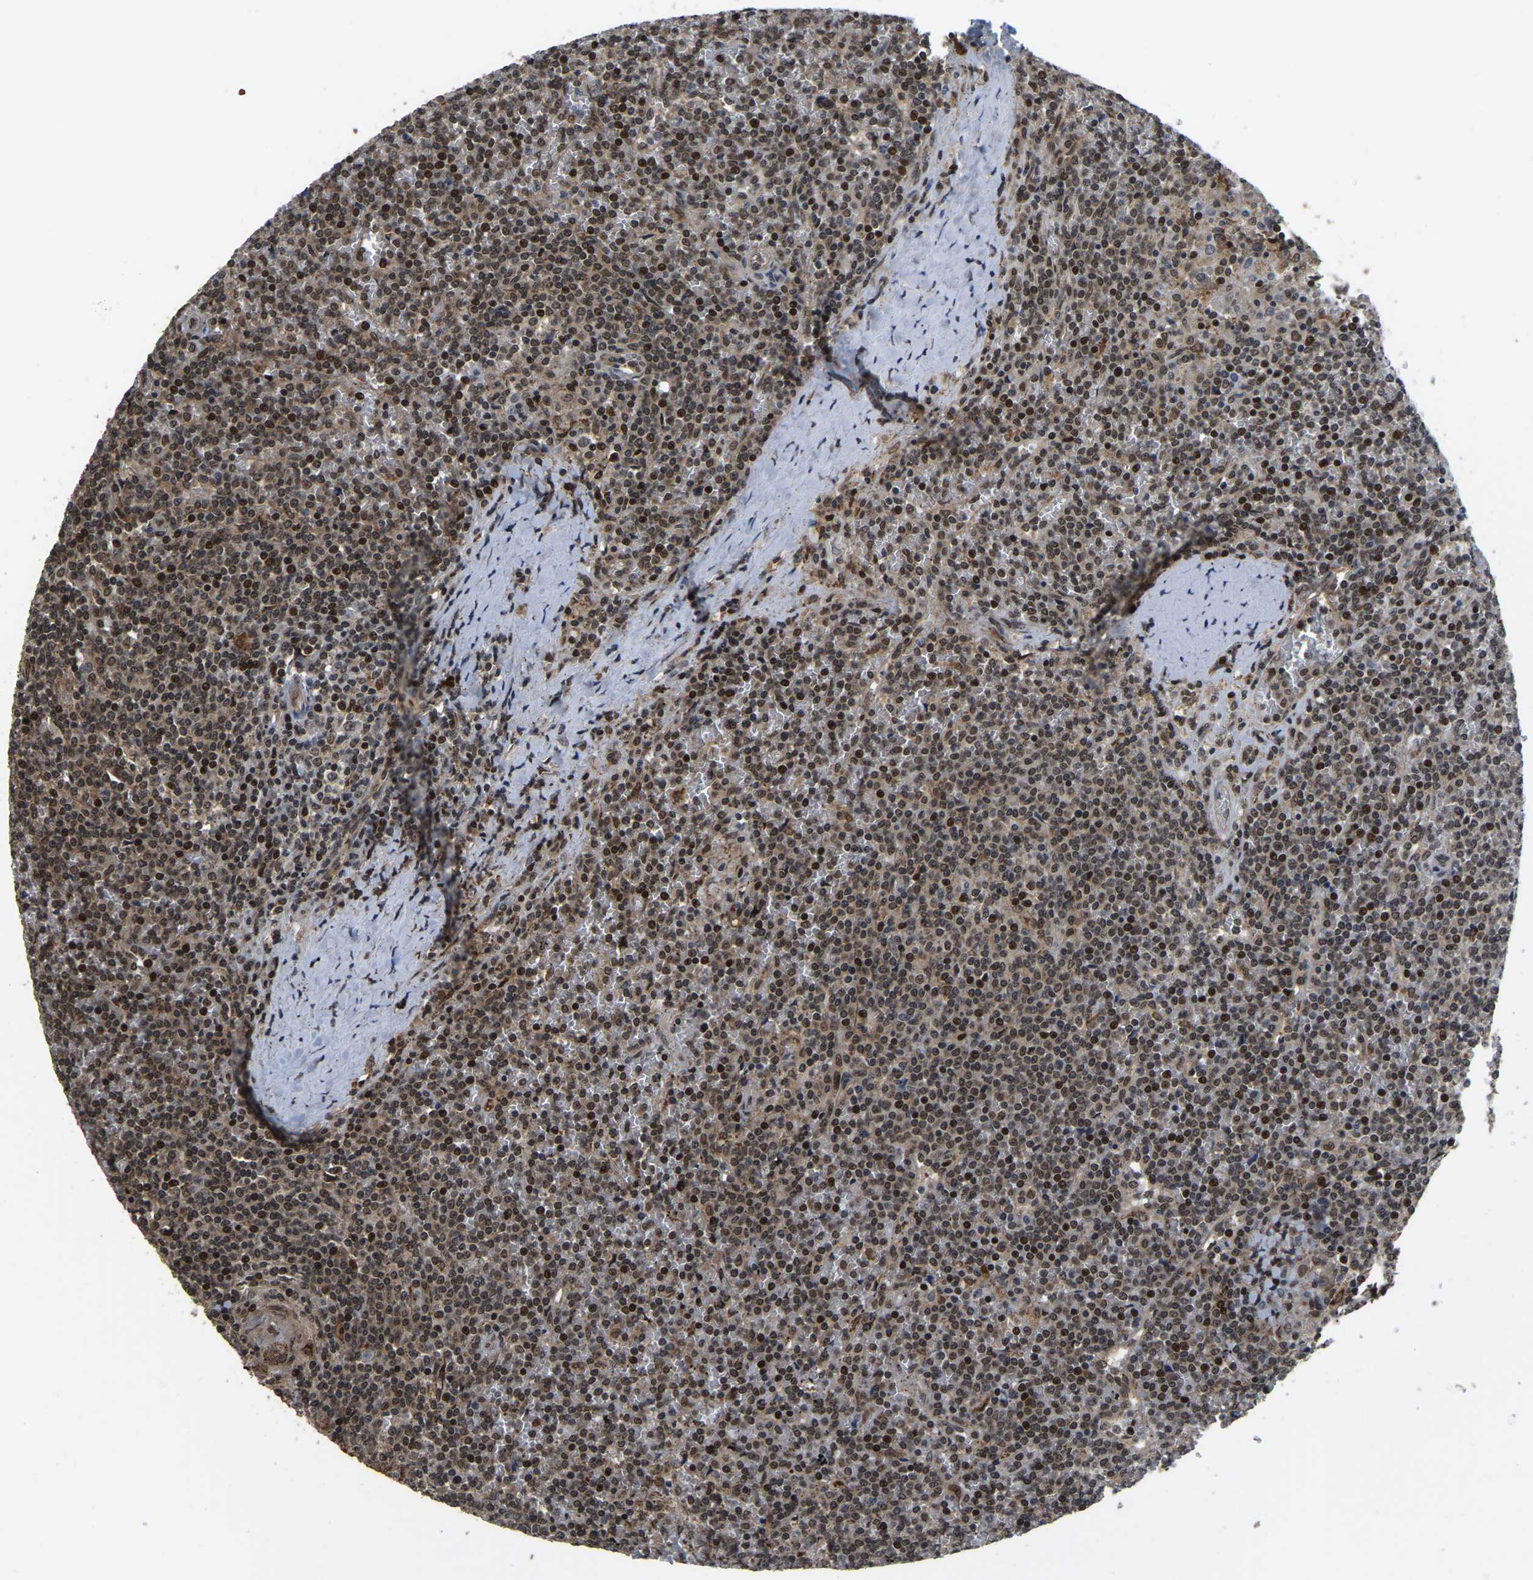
{"staining": {"intensity": "moderate", "quantity": ">75%", "location": "nuclear"}, "tissue": "lymphoma", "cell_type": "Tumor cells", "image_type": "cancer", "snomed": [{"axis": "morphology", "description": "Malignant lymphoma, non-Hodgkin's type, Low grade"}, {"axis": "topography", "description": "Spleen"}], "caption": "Protein staining shows moderate nuclear expression in about >75% of tumor cells in low-grade malignant lymphoma, non-Hodgkin's type.", "gene": "CIAO1", "patient": {"sex": "female", "age": 19}}